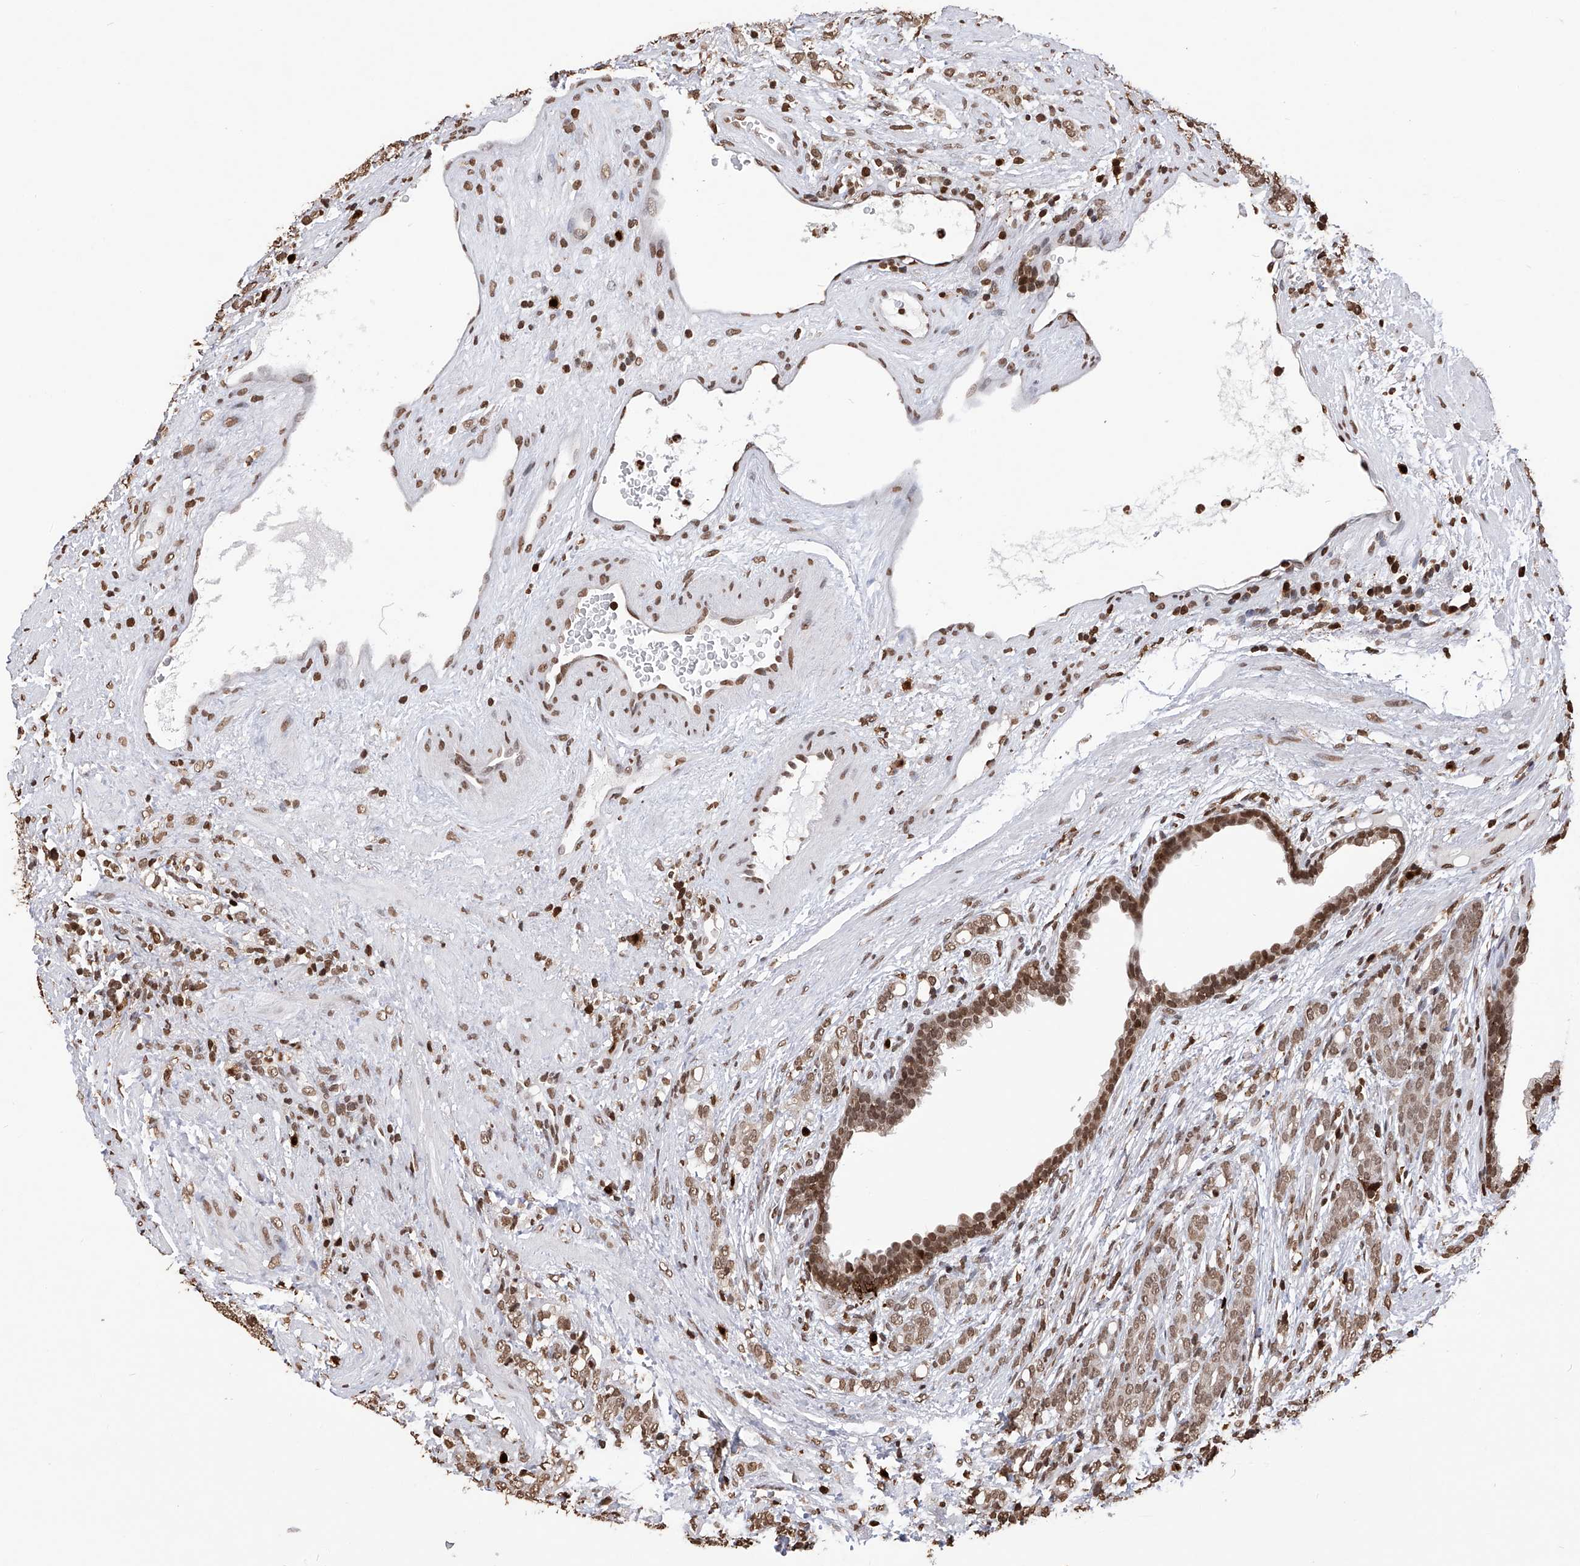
{"staining": {"intensity": "weak", "quantity": ">75%", "location": "nuclear"}, "tissue": "prostate cancer", "cell_type": "Tumor cells", "image_type": "cancer", "snomed": [{"axis": "morphology", "description": "Adenocarcinoma, High grade"}, {"axis": "topography", "description": "Prostate"}], "caption": "Immunohistochemistry staining of prostate adenocarcinoma (high-grade), which exhibits low levels of weak nuclear staining in approximately >75% of tumor cells indicating weak nuclear protein positivity. The staining was performed using DAB (brown) for protein detection and nuclei were counterstained in hematoxylin (blue).", "gene": "CFAP410", "patient": {"sex": "male", "age": 57}}